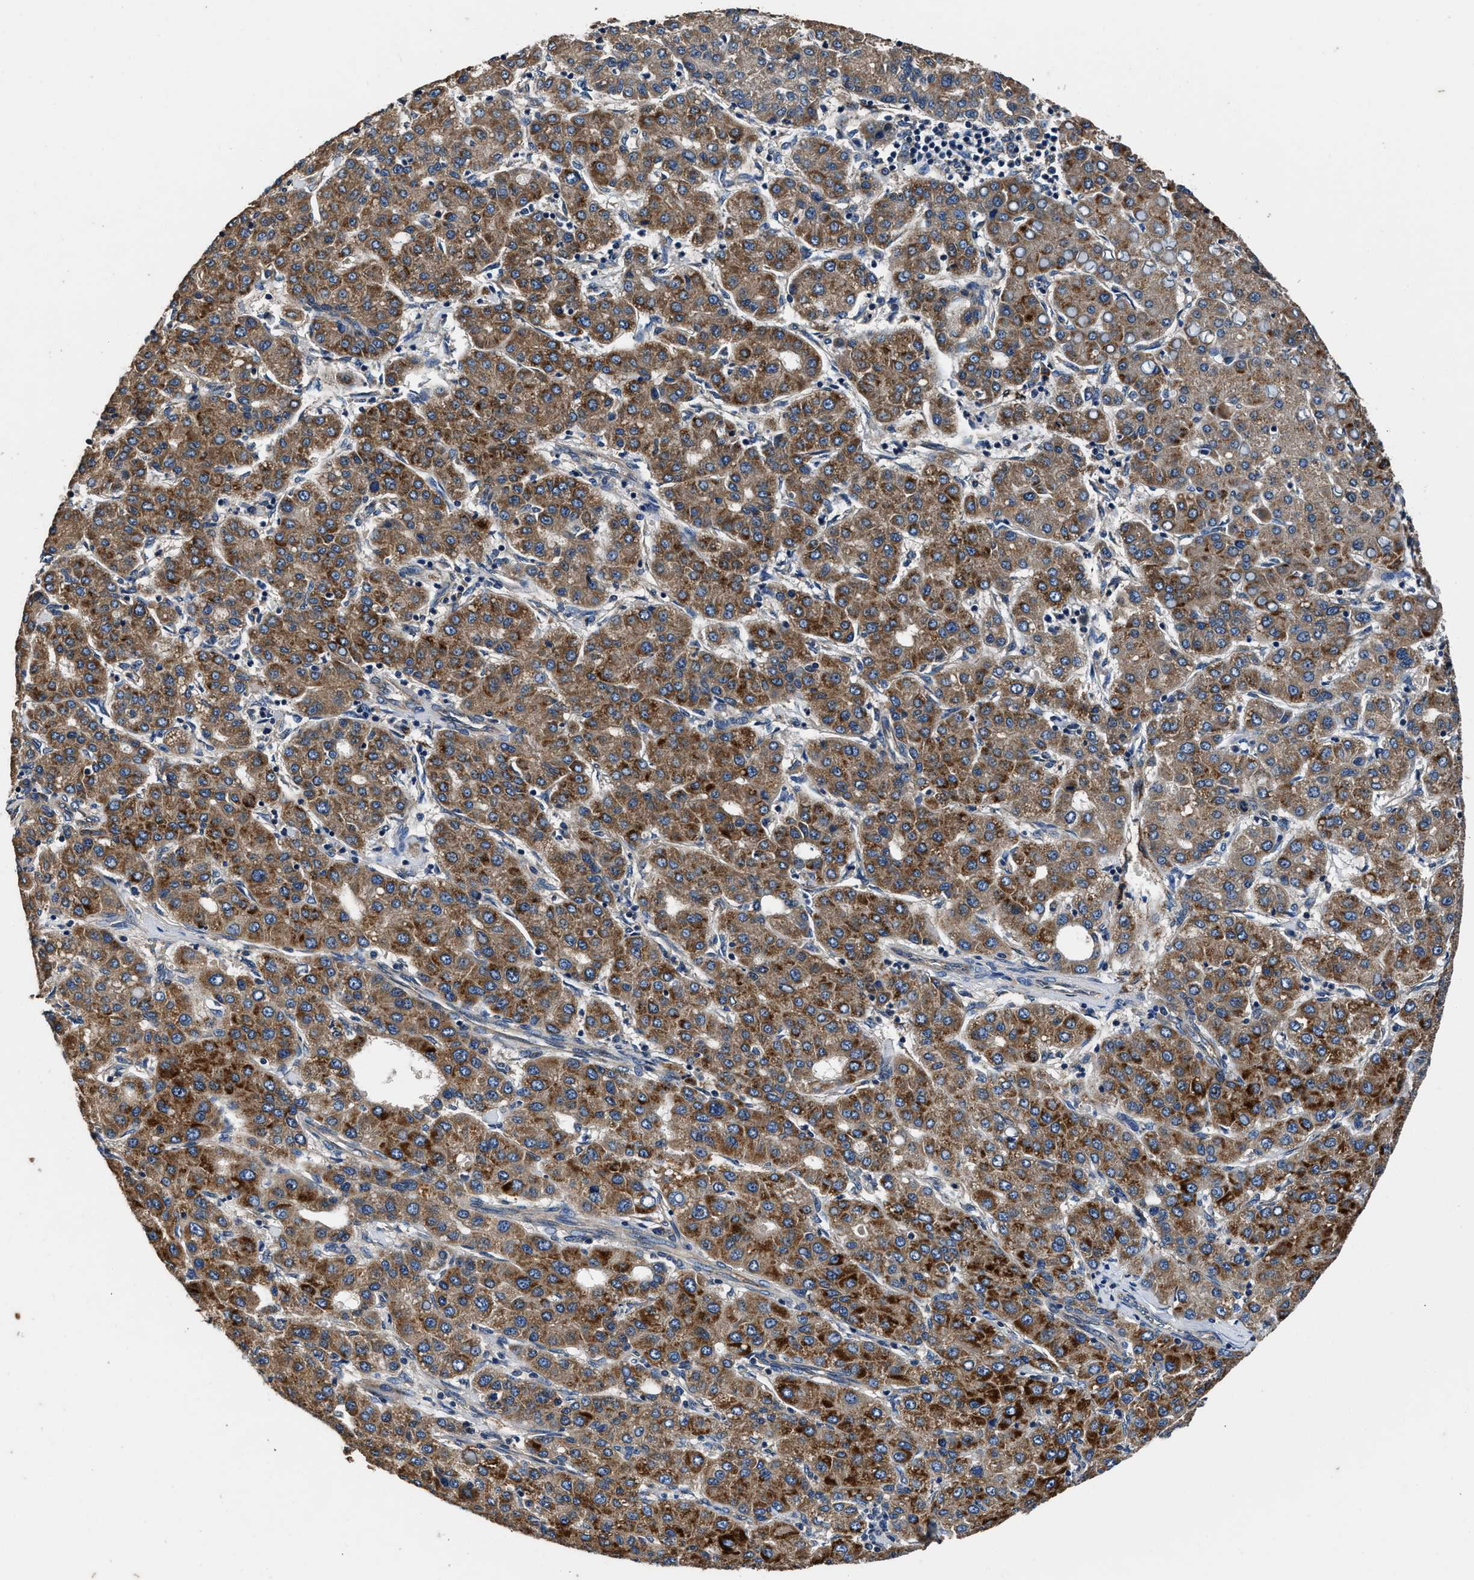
{"staining": {"intensity": "strong", "quantity": ">75%", "location": "cytoplasmic/membranous"}, "tissue": "liver cancer", "cell_type": "Tumor cells", "image_type": "cancer", "snomed": [{"axis": "morphology", "description": "Carcinoma, Hepatocellular, NOS"}, {"axis": "topography", "description": "Liver"}], "caption": "DAB immunohistochemical staining of human liver cancer (hepatocellular carcinoma) exhibits strong cytoplasmic/membranous protein staining in approximately >75% of tumor cells. Using DAB (brown) and hematoxylin (blue) stains, captured at high magnification using brightfield microscopy.", "gene": "DHRS7B", "patient": {"sex": "male", "age": 65}}